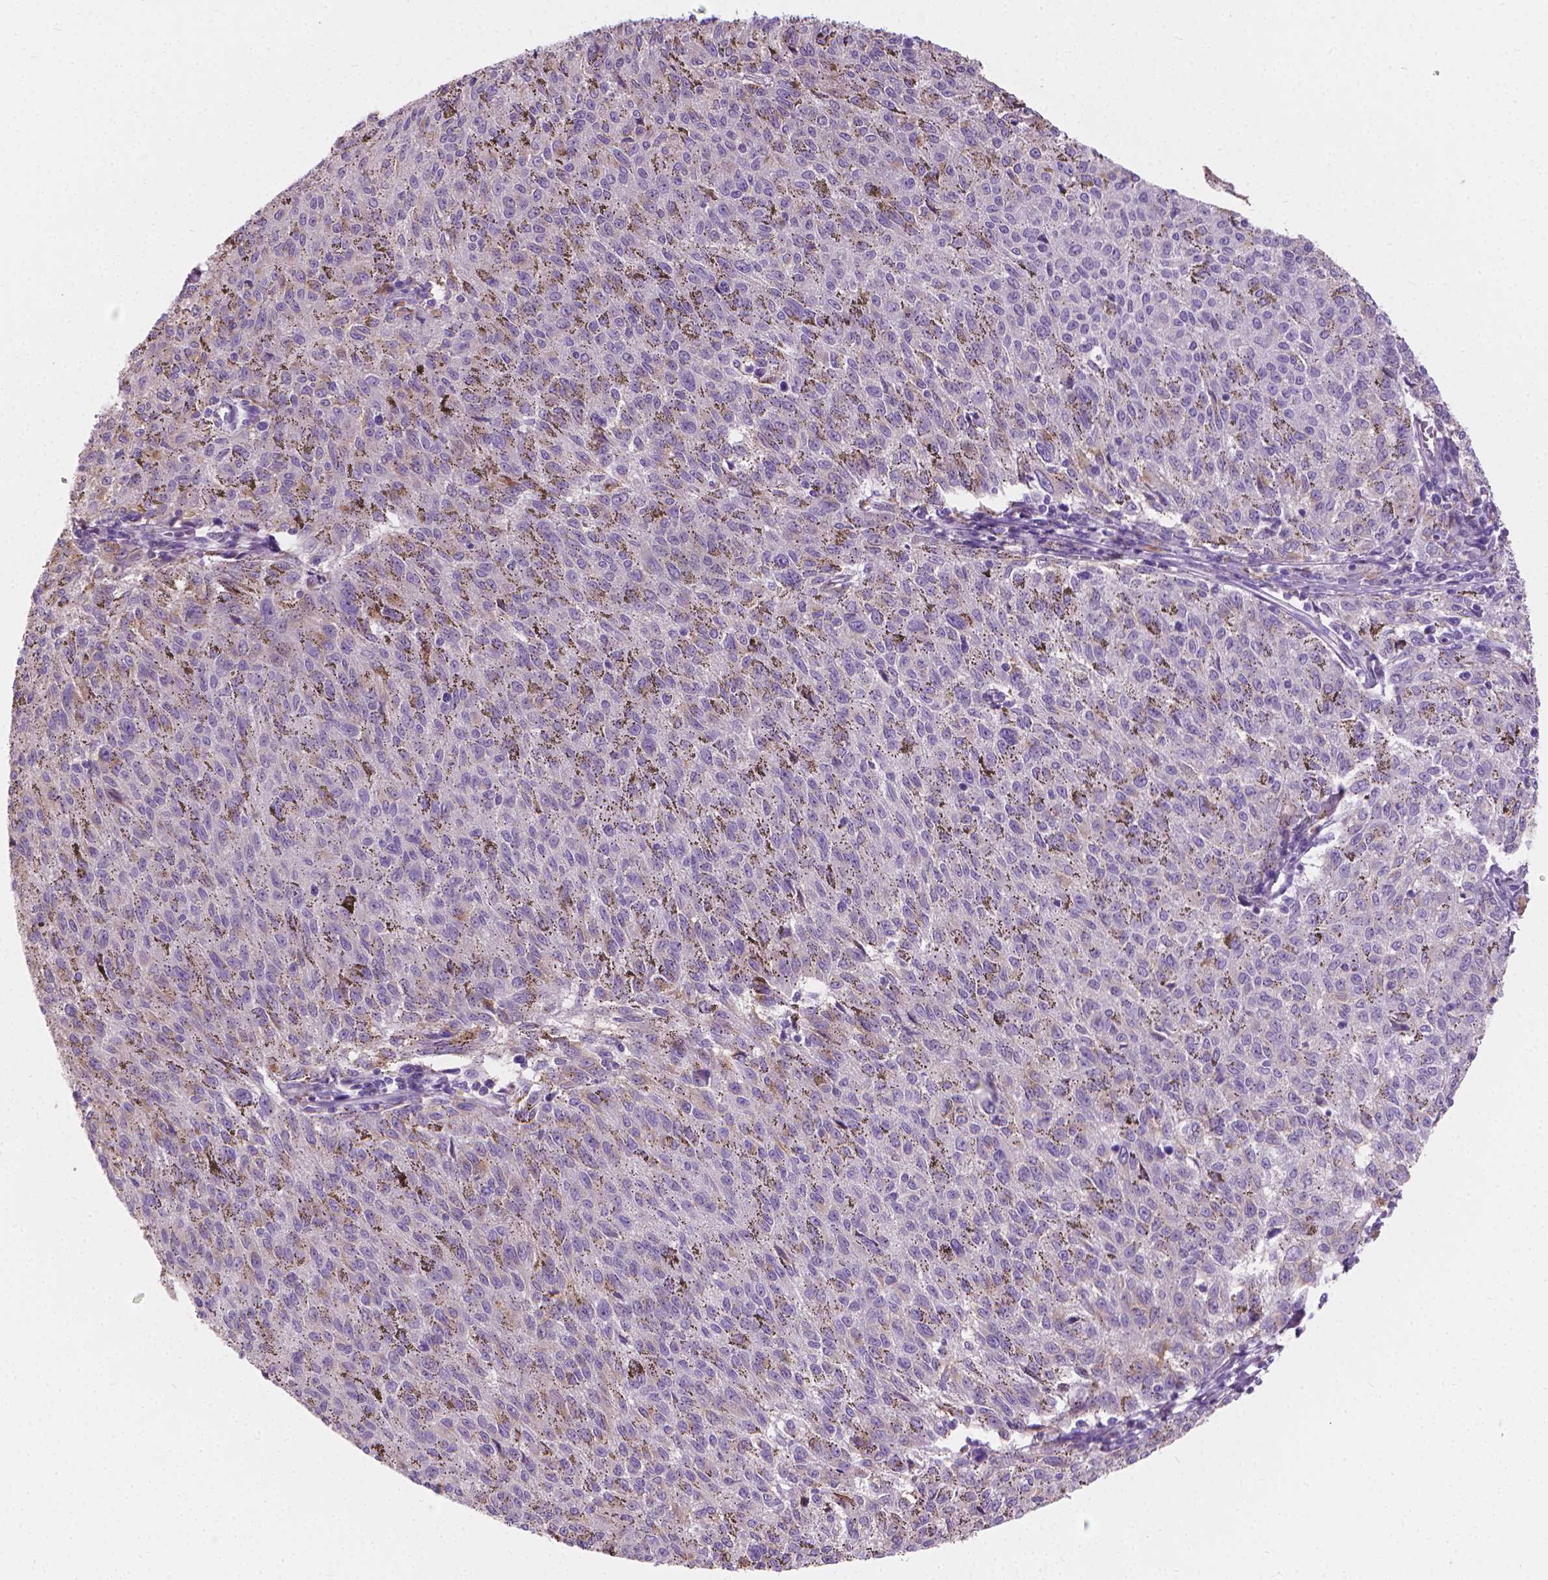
{"staining": {"intensity": "negative", "quantity": "none", "location": "none"}, "tissue": "melanoma", "cell_type": "Tumor cells", "image_type": "cancer", "snomed": [{"axis": "morphology", "description": "Malignant melanoma, NOS"}, {"axis": "topography", "description": "Skin"}], "caption": "This is an immunohistochemistry (IHC) micrograph of malignant melanoma. There is no staining in tumor cells.", "gene": "CABCOCO1", "patient": {"sex": "female", "age": 72}}